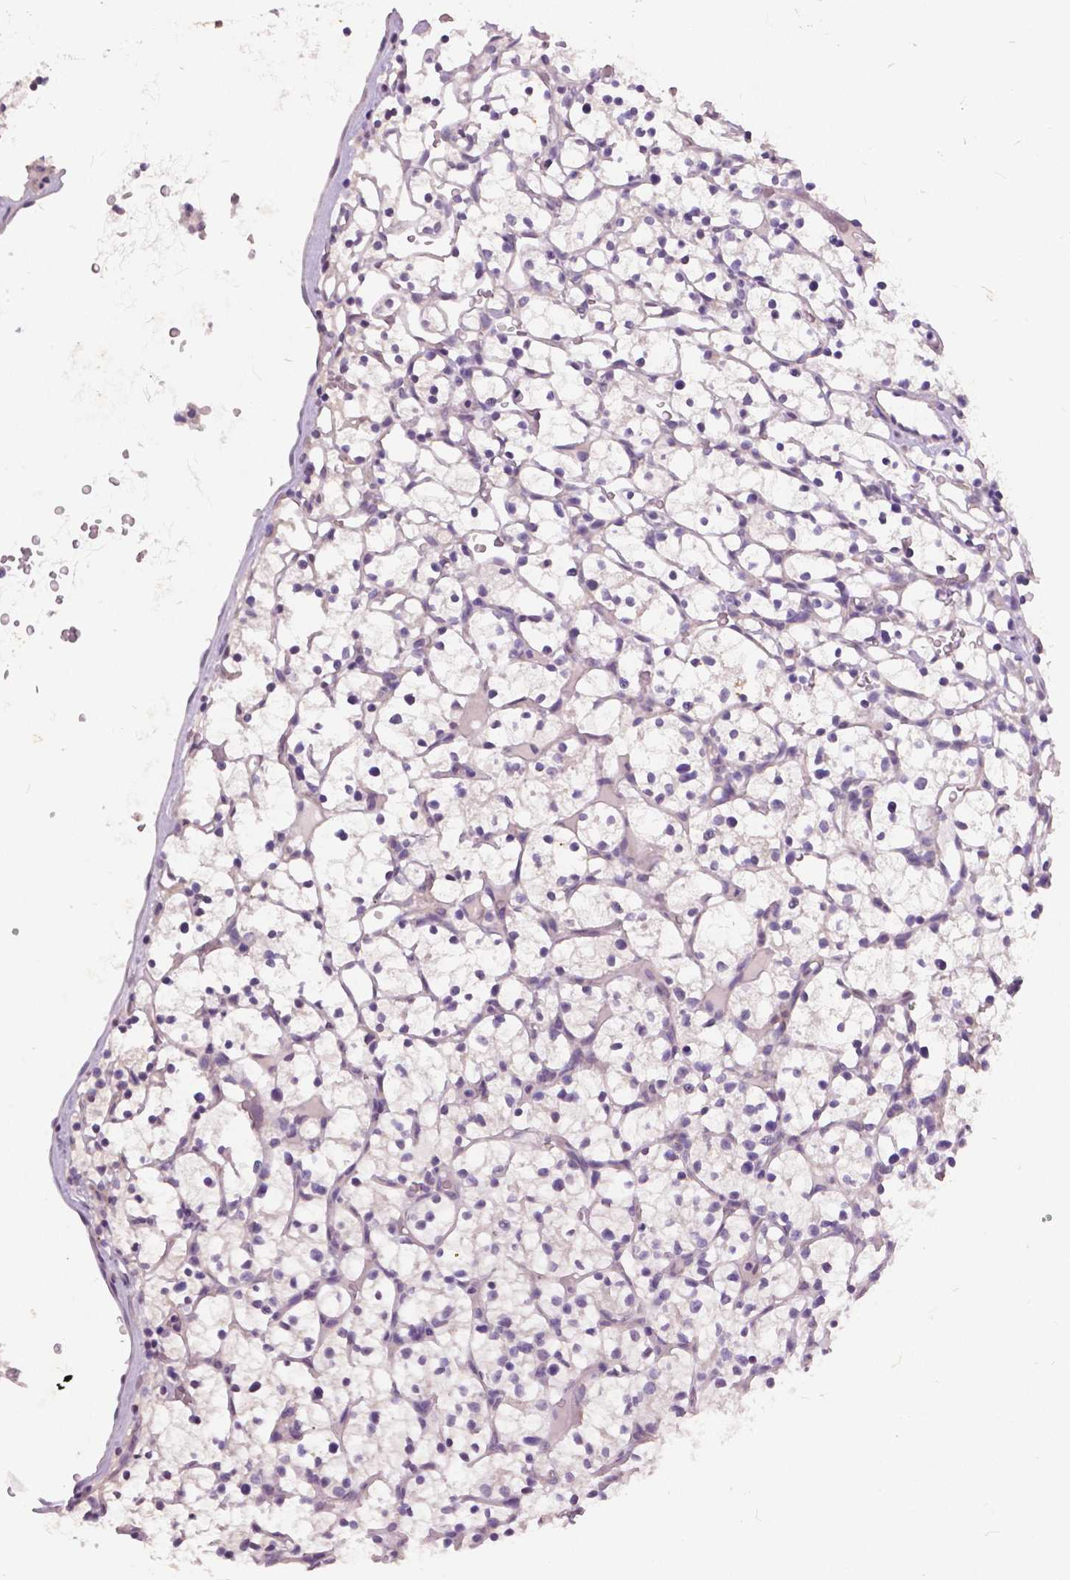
{"staining": {"intensity": "negative", "quantity": "none", "location": "none"}, "tissue": "renal cancer", "cell_type": "Tumor cells", "image_type": "cancer", "snomed": [{"axis": "morphology", "description": "Adenocarcinoma, NOS"}, {"axis": "topography", "description": "Kidney"}], "caption": "Human renal cancer (adenocarcinoma) stained for a protein using immunohistochemistry exhibits no staining in tumor cells.", "gene": "GRIN2A", "patient": {"sex": "female", "age": 64}}